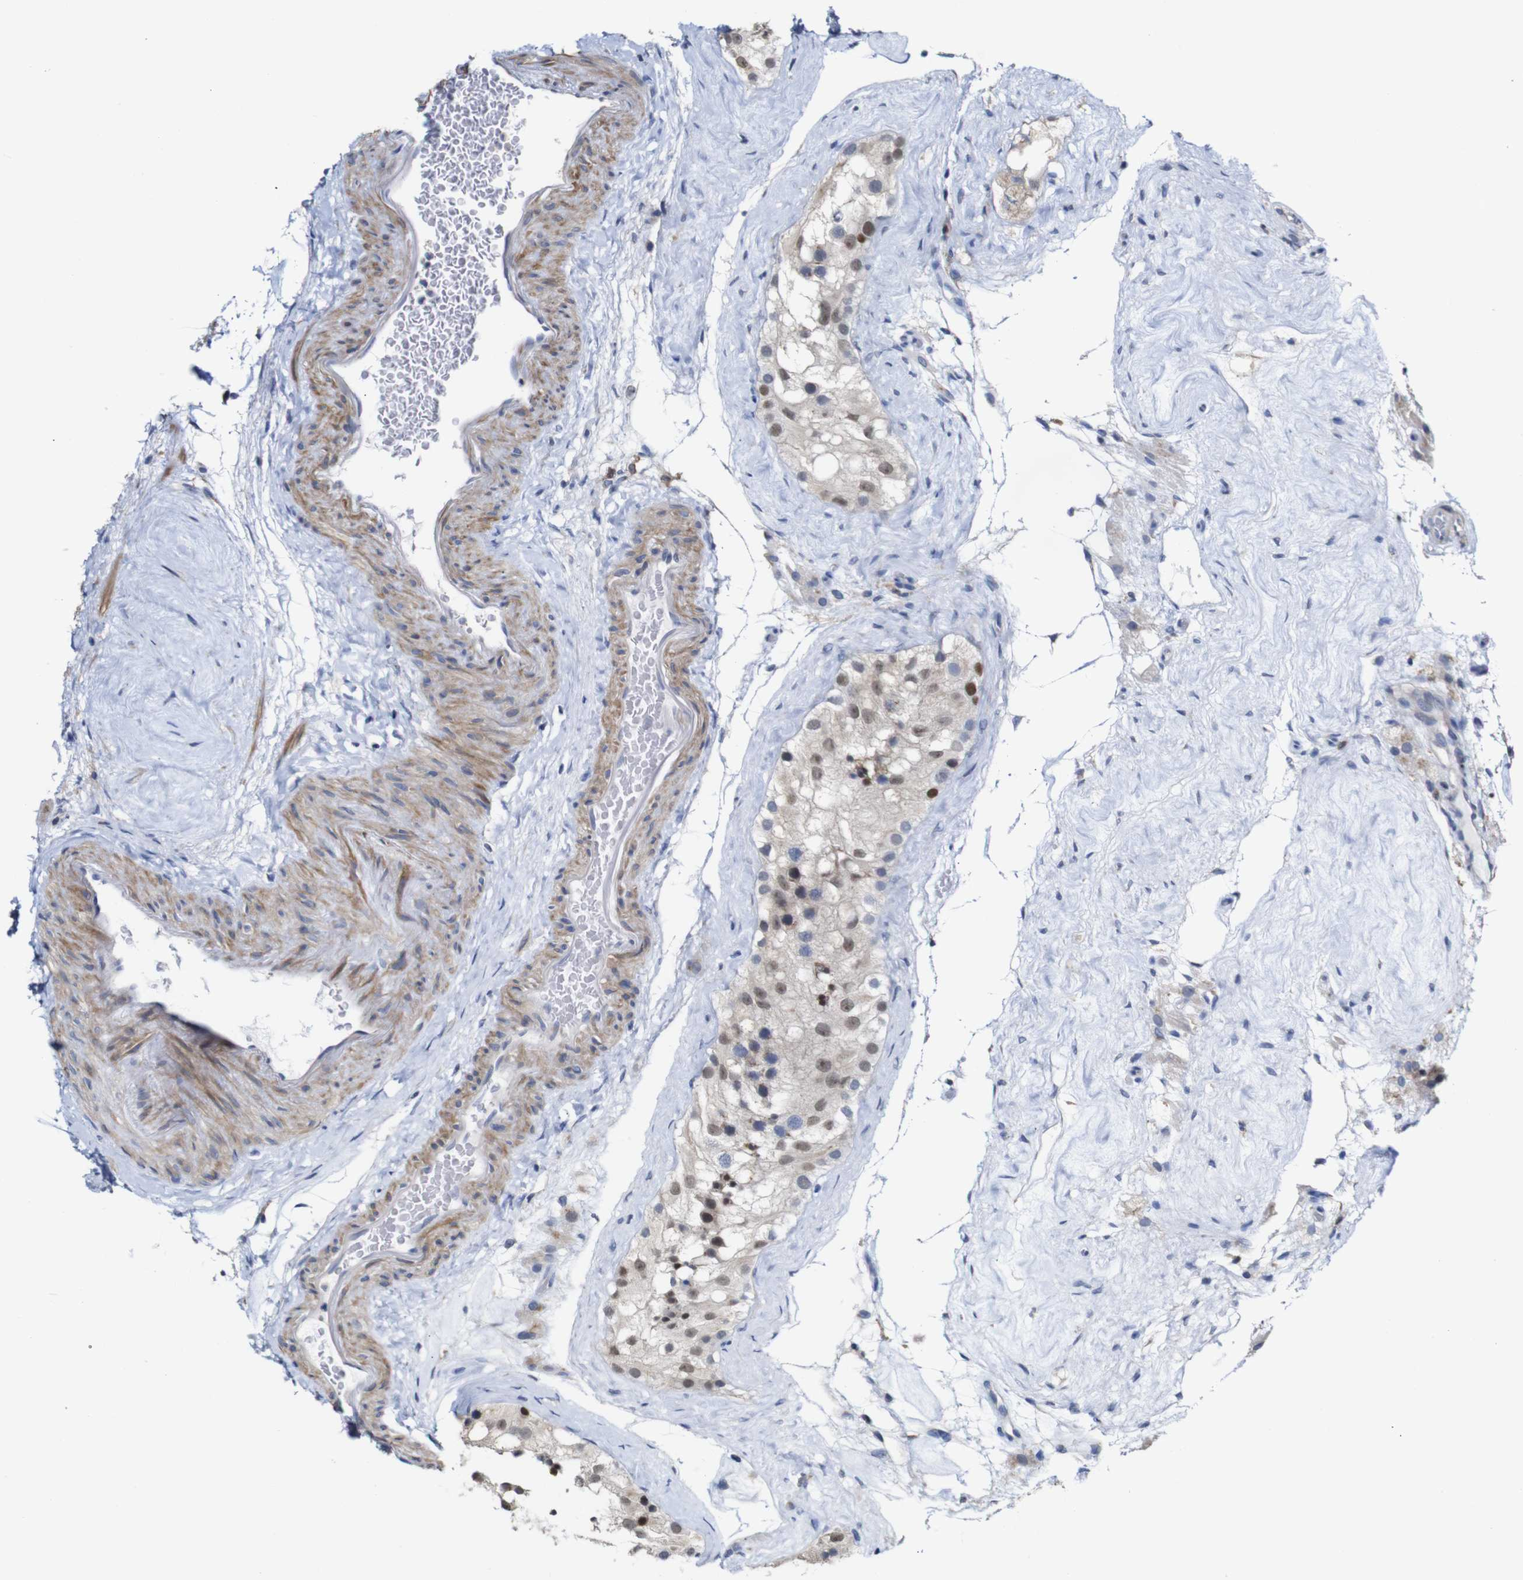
{"staining": {"intensity": "moderate", "quantity": "25%-75%", "location": "nuclear"}, "tissue": "testis", "cell_type": "Cells in seminiferous ducts", "image_type": "normal", "snomed": [{"axis": "morphology", "description": "Normal tissue, NOS"}, {"axis": "morphology", "description": "Seminoma, NOS"}, {"axis": "topography", "description": "Testis"}], "caption": "DAB immunohistochemical staining of unremarkable human testis shows moderate nuclear protein positivity in about 25%-75% of cells in seminiferous ducts.", "gene": "TCEAL9", "patient": {"sex": "male", "age": 71}}